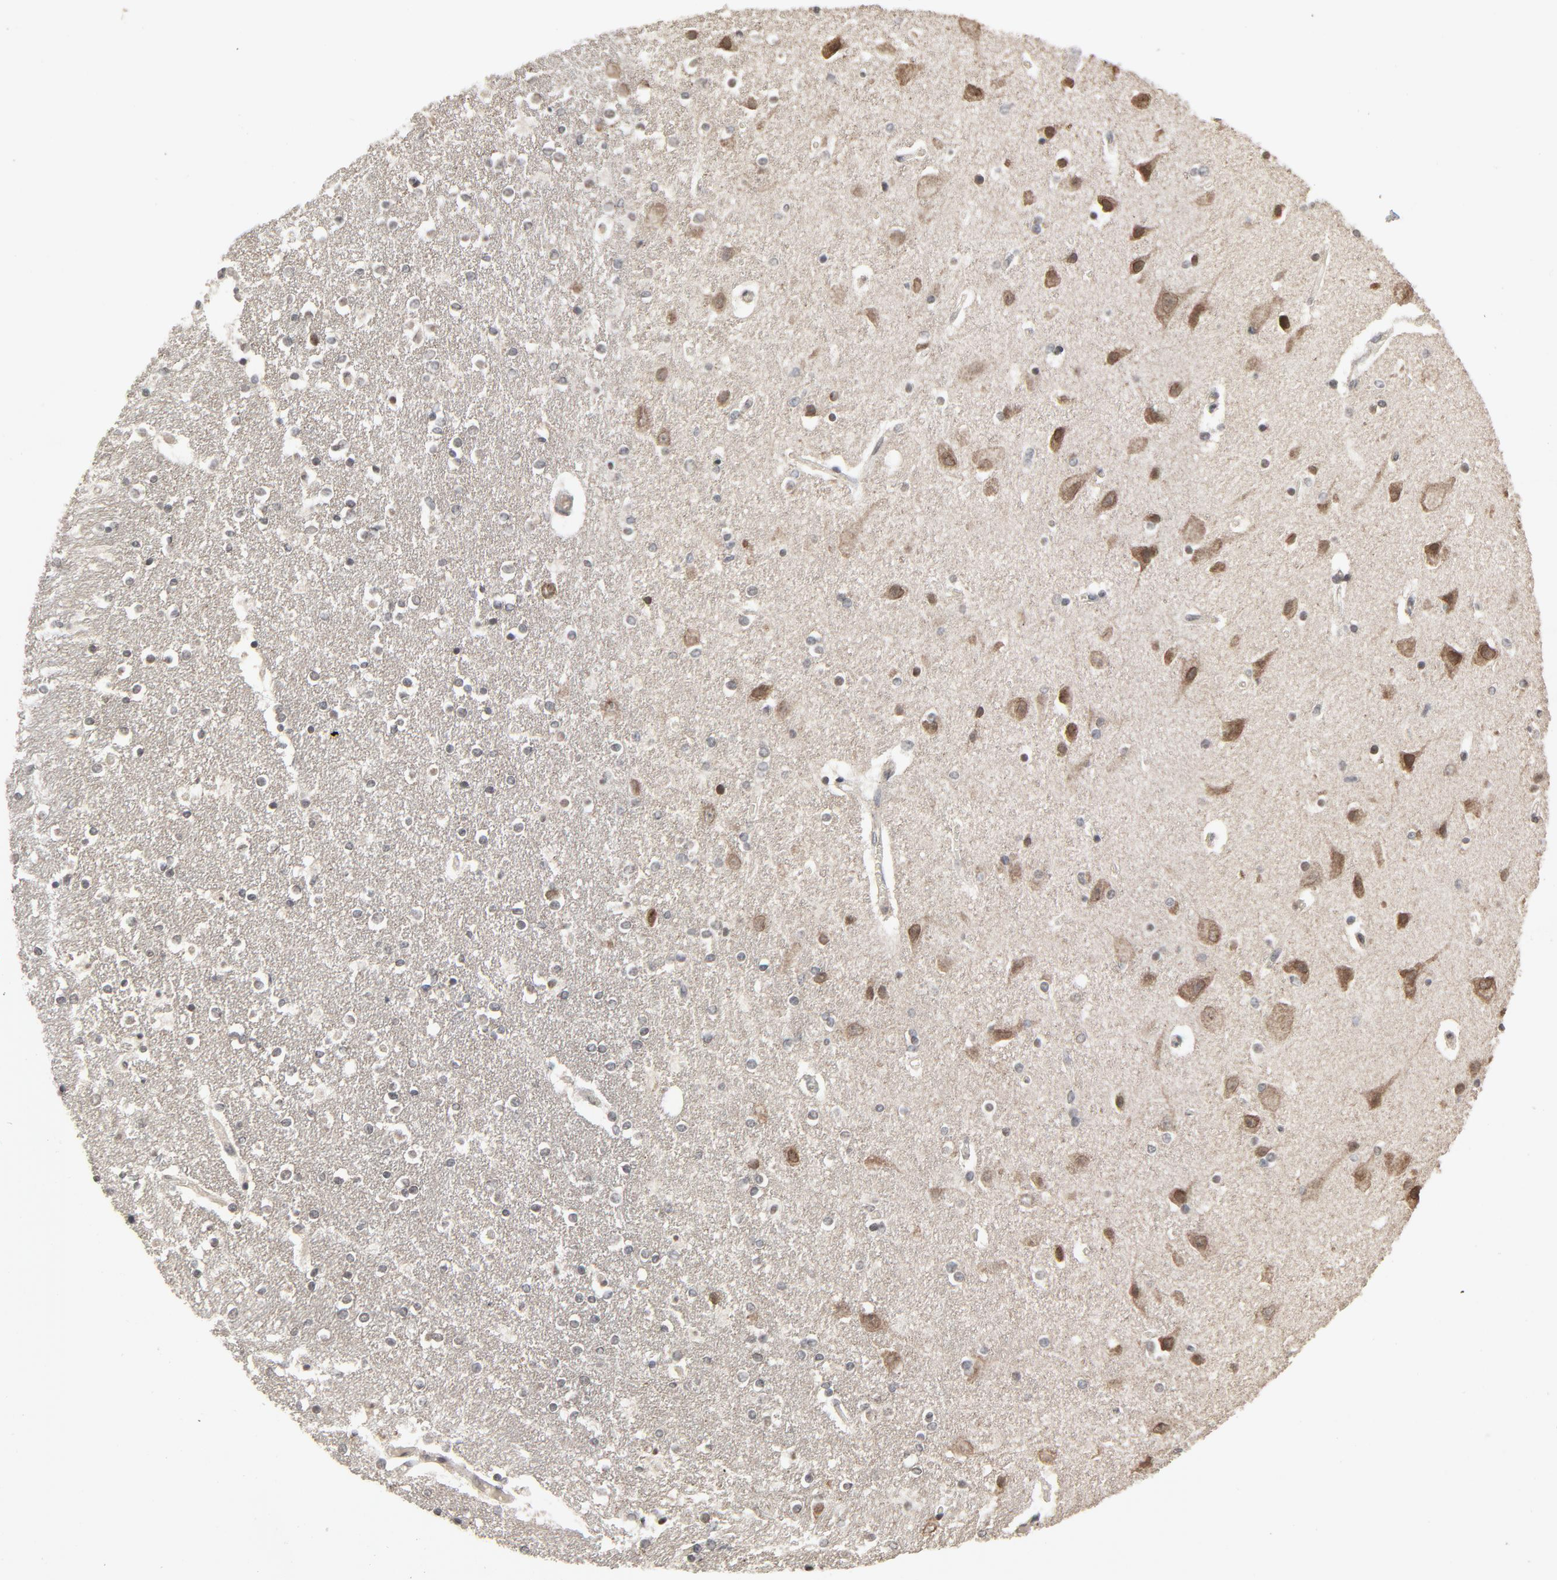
{"staining": {"intensity": "weak", "quantity": "25%-75%", "location": "nuclear"}, "tissue": "caudate", "cell_type": "Glial cells", "image_type": "normal", "snomed": [{"axis": "morphology", "description": "Normal tissue, NOS"}, {"axis": "topography", "description": "Lateral ventricle wall"}], "caption": "Immunohistochemistry (IHC) micrograph of unremarkable caudate stained for a protein (brown), which shows low levels of weak nuclear staining in approximately 25%-75% of glial cells.", "gene": "POM121", "patient": {"sex": "female", "age": 54}}